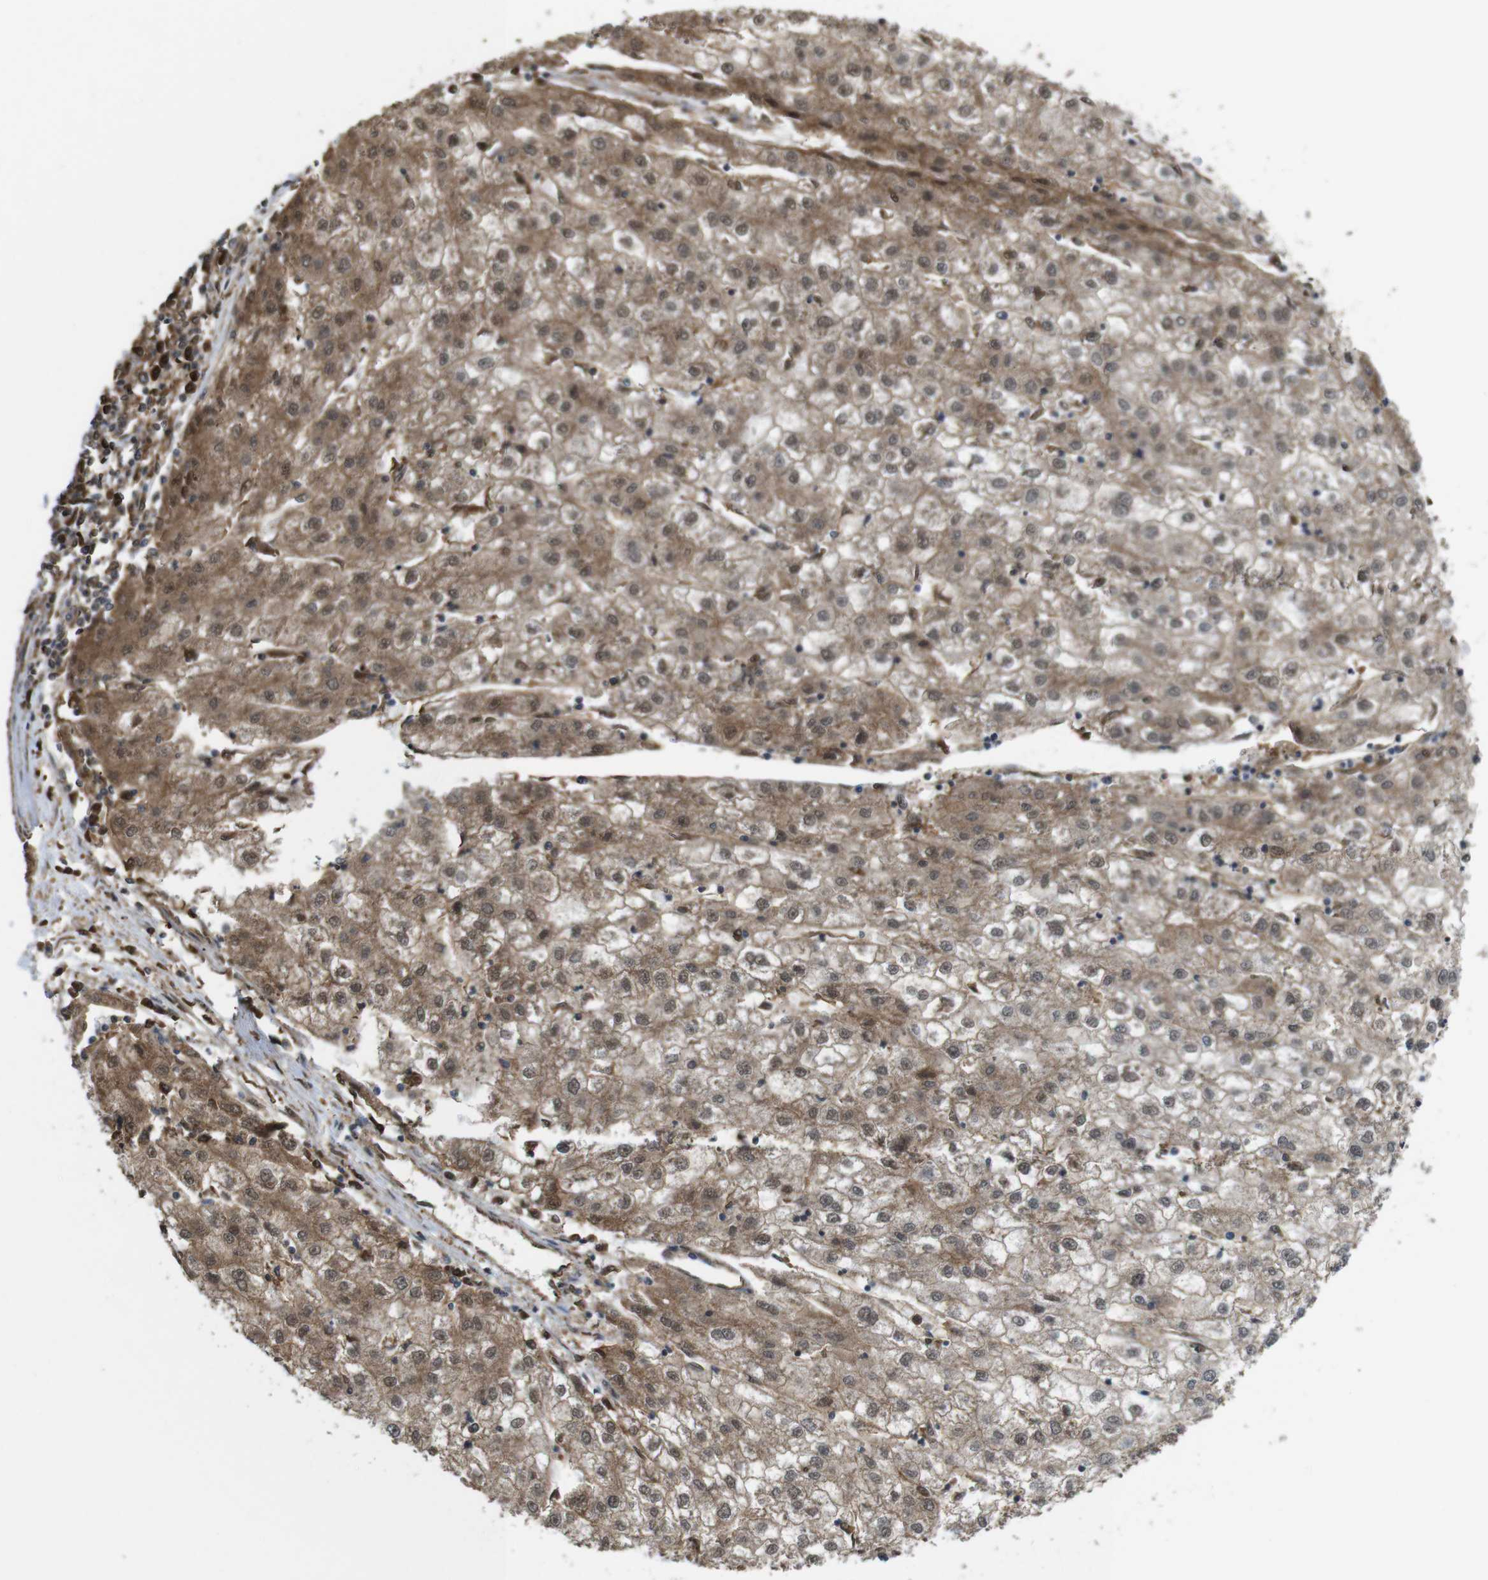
{"staining": {"intensity": "moderate", "quantity": "25%-75%", "location": "cytoplasmic/membranous,nuclear"}, "tissue": "liver cancer", "cell_type": "Tumor cells", "image_type": "cancer", "snomed": [{"axis": "morphology", "description": "Carcinoma, Hepatocellular, NOS"}, {"axis": "topography", "description": "Liver"}], "caption": "IHC (DAB (3,3'-diaminobenzidine)) staining of hepatocellular carcinoma (liver) shows moderate cytoplasmic/membranous and nuclear protein staining in about 25%-75% of tumor cells.", "gene": "YWHAG", "patient": {"sex": "male", "age": 72}}